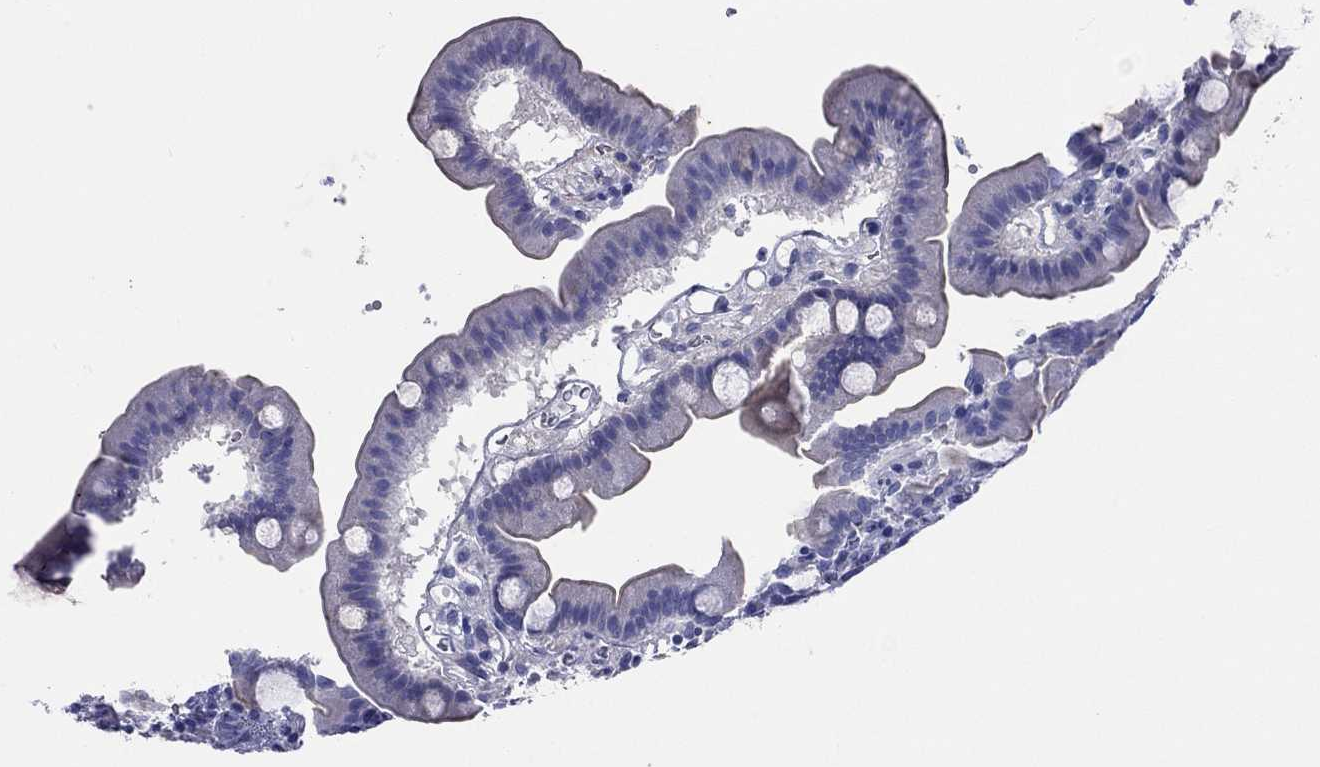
{"staining": {"intensity": "negative", "quantity": "none", "location": "none"}, "tissue": "duodenum", "cell_type": "Glandular cells", "image_type": "normal", "snomed": [{"axis": "morphology", "description": "Normal tissue, NOS"}, {"axis": "topography", "description": "Duodenum"}], "caption": "Immunohistochemistry of normal duodenum demonstrates no positivity in glandular cells. (Stains: DAB immunohistochemistry with hematoxylin counter stain, Microscopy: brightfield microscopy at high magnification).", "gene": "CMYA5", "patient": {"sex": "male", "age": 59}}